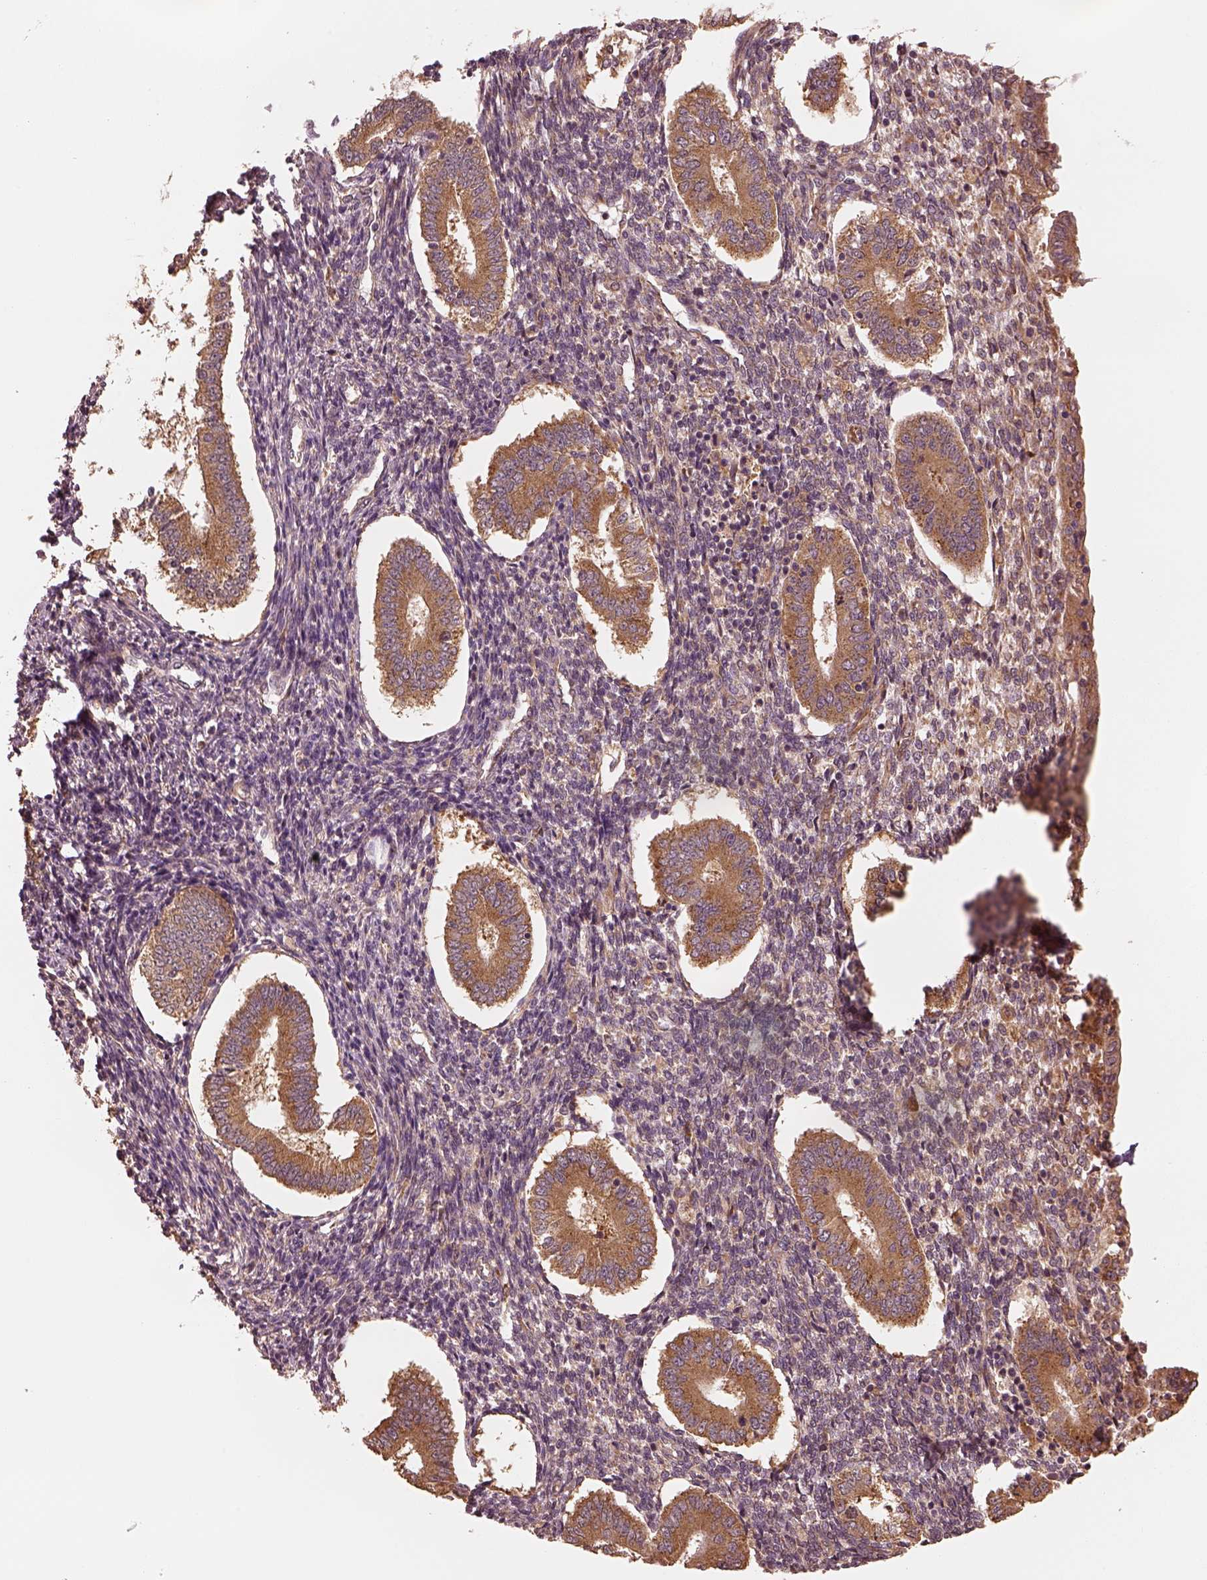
{"staining": {"intensity": "weak", "quantity": "<25%", "location": "cytoplasmic/membranous"}, "tissue": "endometrium", "cell_type": "Cells in endometrial stroma", "image_type": "normal", "snomed": [{"axis": "morphology", "description": "Normal tissue, NOS"}, {"axis": "topography", "description": "Endometrium"}], "caption": "Immunohistochemistry (IHC) micrograph of benign human endometrium stained for a protein (brown), which exhibits no expression in cells in endometrial stroma. (Brightfield microscopy of DAB immunohistochemistry (IHC) at high magnification).", "gene": "RPS5", "patient": {"sex": "female", "age": 40}}